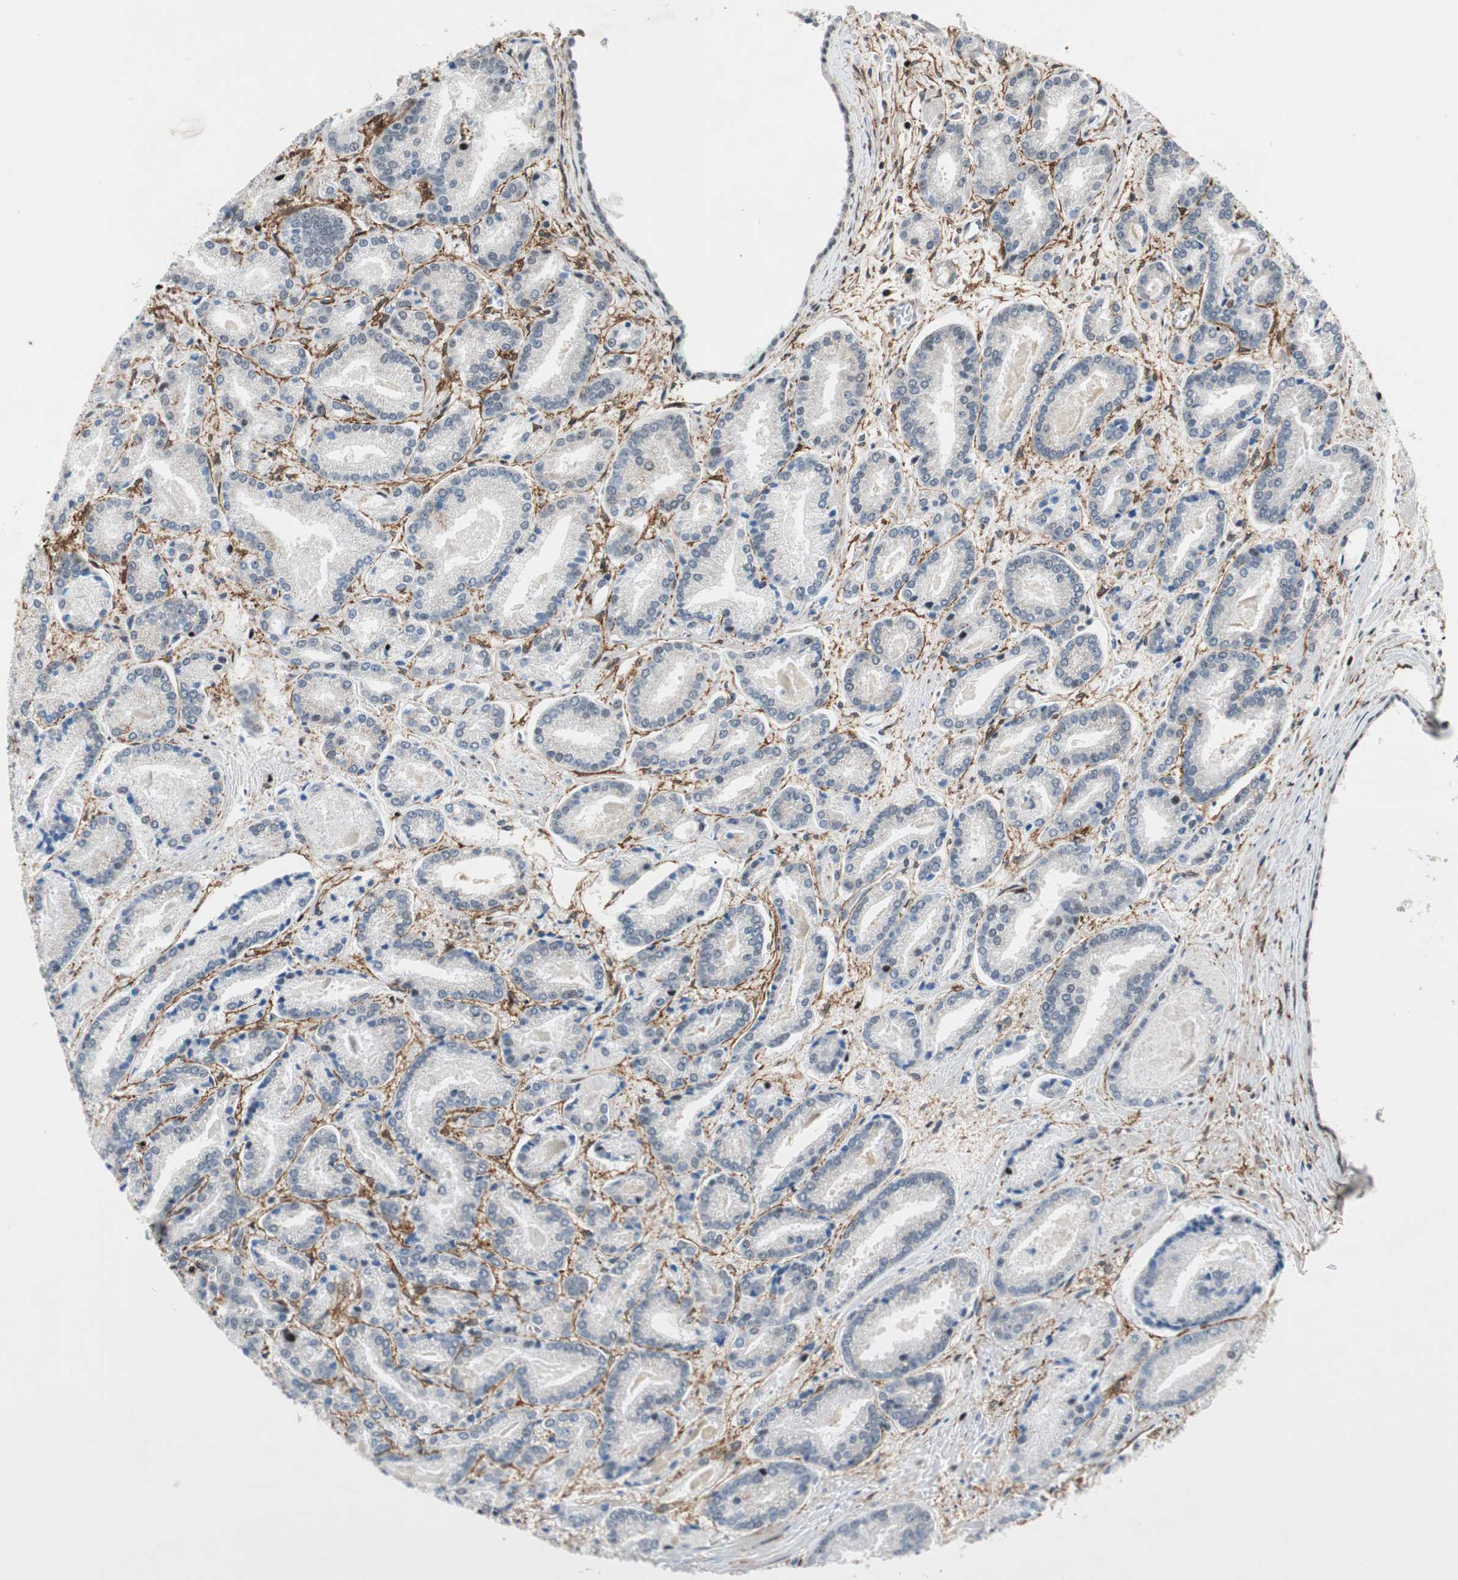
{"staining": {"intensity": "negative", "quantity": "none", "location": "none"}, "tissue": "prostate cancer", "cell_type": "Tumor cells", "image_type": "cancer", "snomed": [{"axis": "morphology", "description": "Adenocarcinoma, Low grade"}, {"axis": "topography", "description": "Prostate"}], "caption": "DAB (3,3'-diaminobenzidine) immunohistochemical staining of human low-grade adenocarcinoma (prostate) shows no significant staining in tumor cells.", "gene": "FBXO44", "patient": {"sex": "male", "age": 59}}